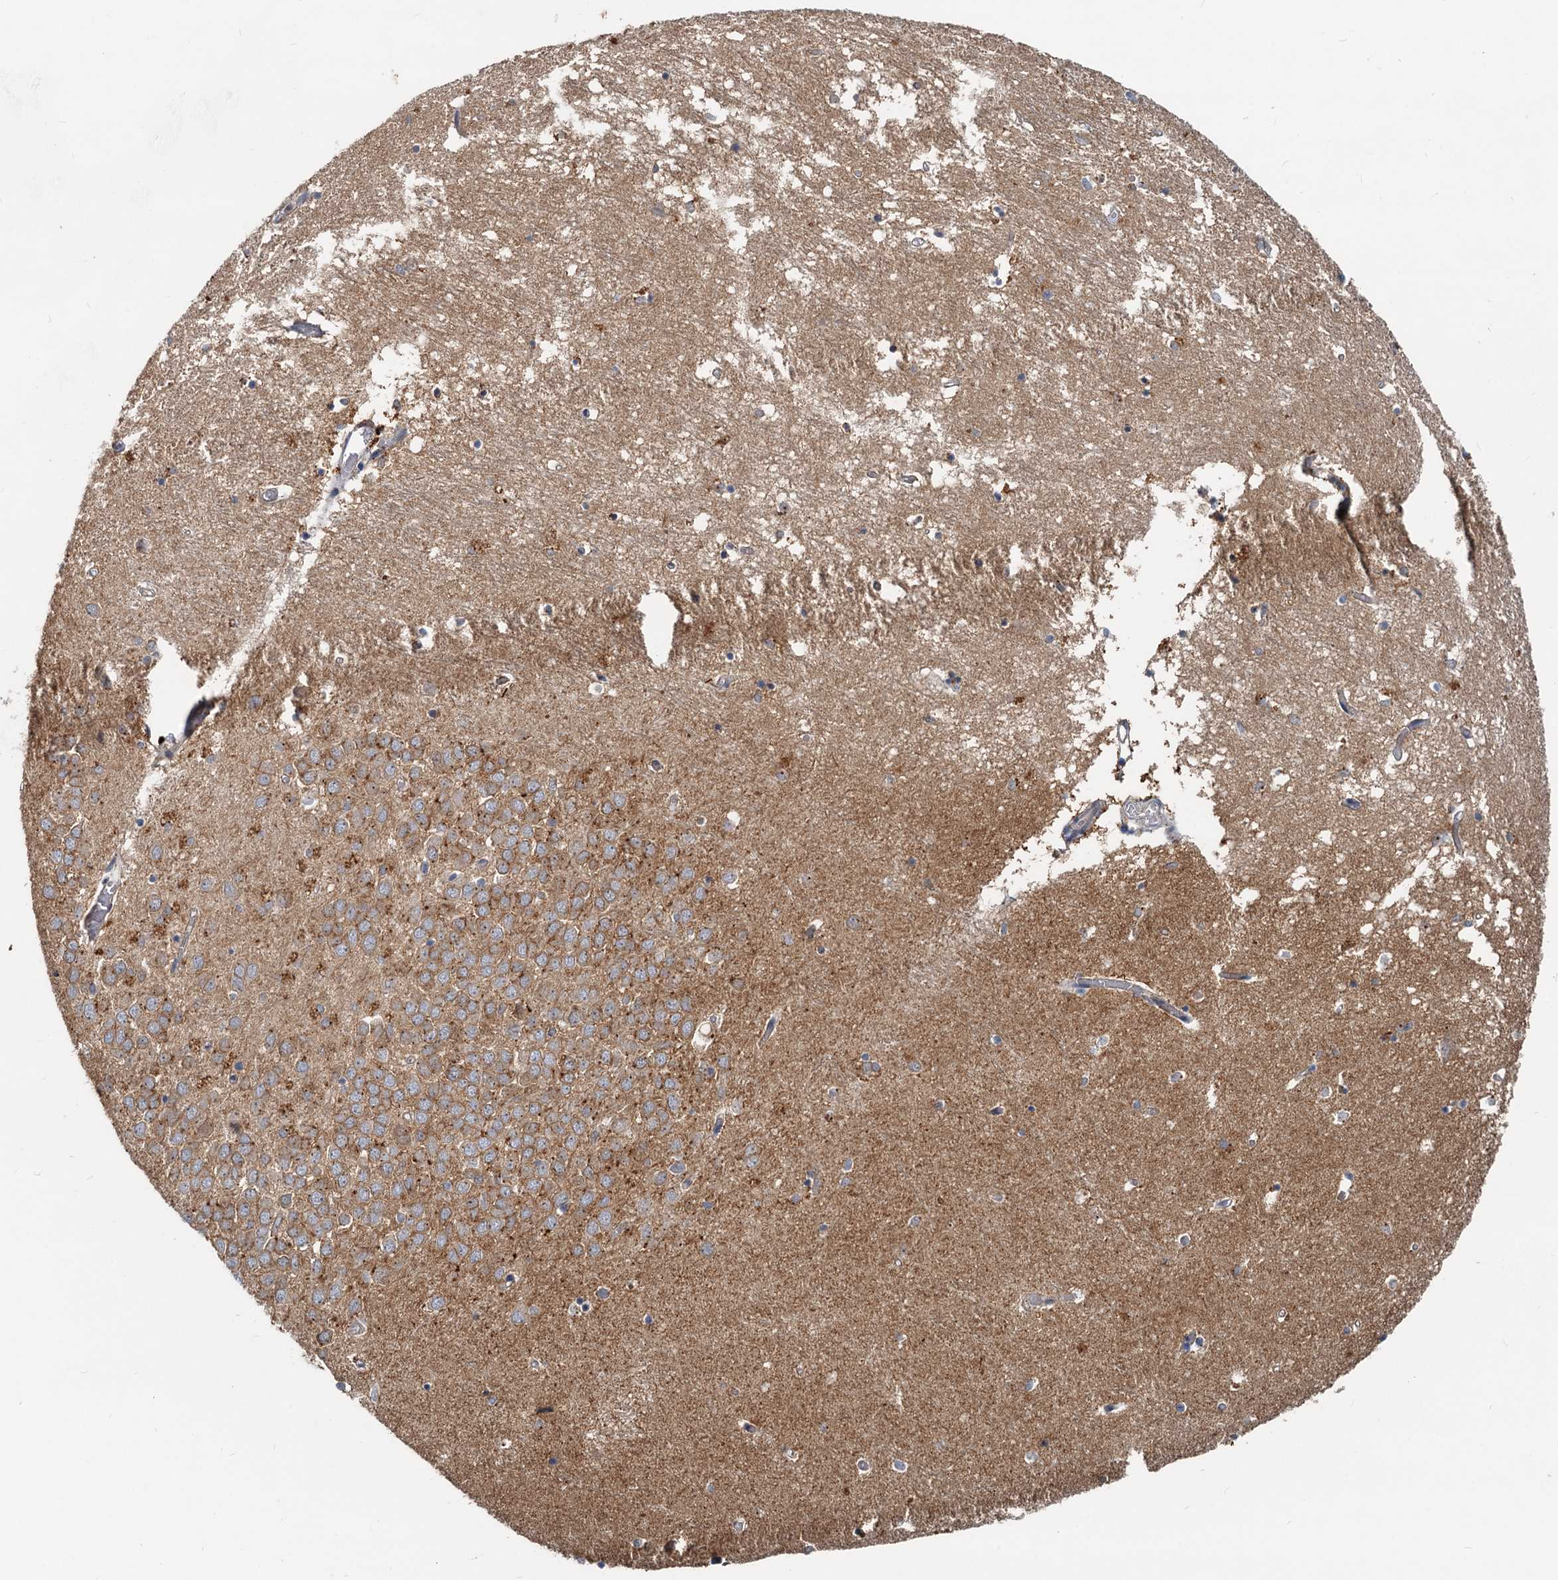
{"staining": {"intensity": "weak", "quantity": "<25%", "location": "cytoplasmic/membranous"}, "tissue": "hippocampus", "cell_type": "Glial cells", "image_type": "normal", "snomed": [{"axis": "morphology", "description": "Normal tissue, NOS"}, {"axis": "topography", "description": "Hippocampus"}], "caption": "An immunohistochemistry (IHC) histopathology image of normal hippocampus is shown. There is no staining in glial cells of hippocampus.", "gene": "CEP68", "patient": {"sex": "male", "age": 70}}